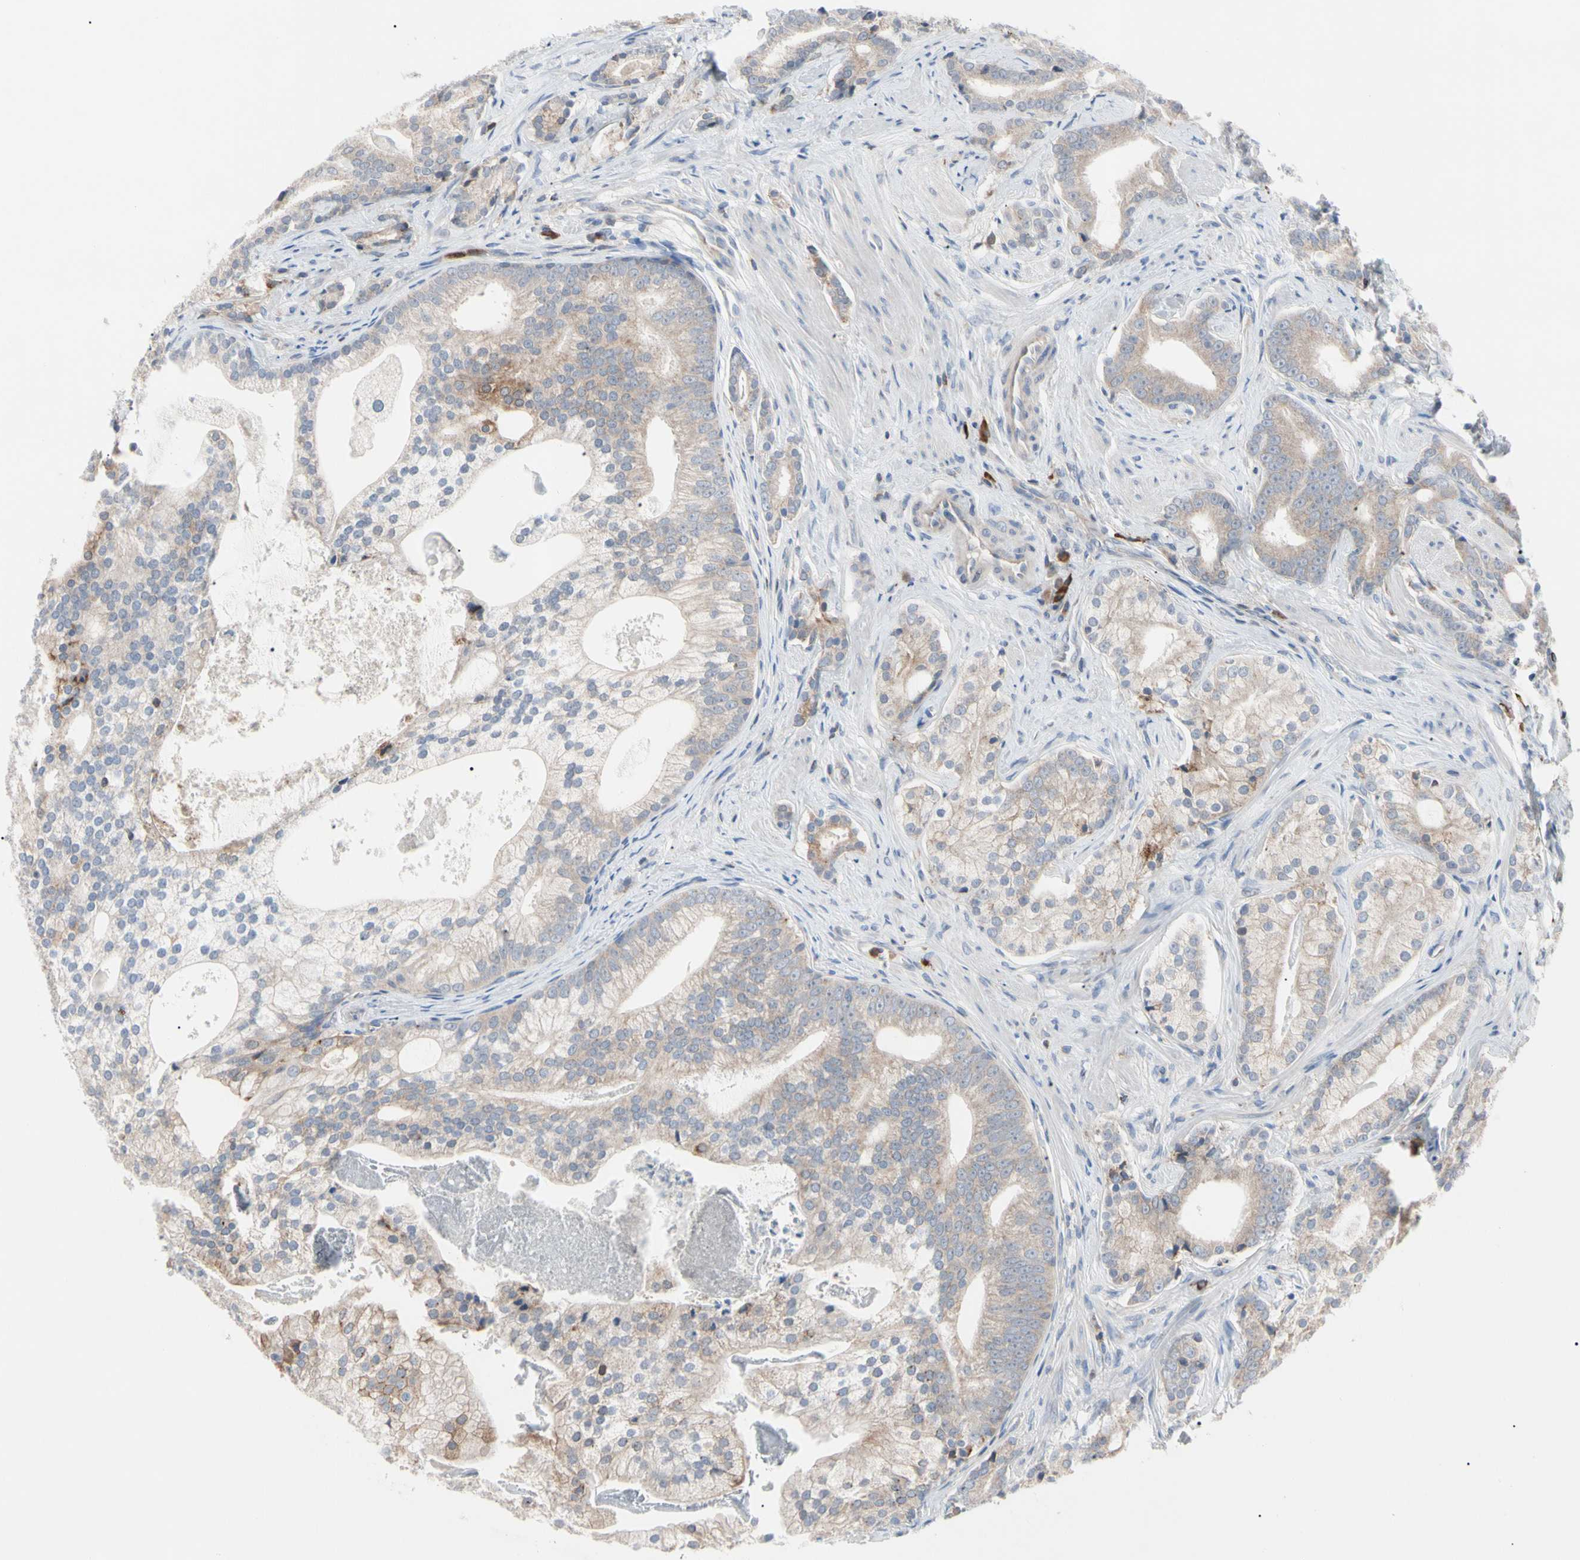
{"staining": {"intensity": "weak", "quantity": "25%-75%", "location": "cytoplasmic/membranous"}, "tissue": "prostate cancer", "cell_type": "Tumor cells", "image_type": "cancer", "snomed": [{"axis": "morphology", "description": "Adenocarcinoma, Low grade"}, {"axis": "topography", "description": "Prostate"}], "caption": "The immunohistochemical stain labels weak cytoplasmic/membranous positivity in tumor cells of prostate low-grade adenocarcinoma tissue.", "gene": "MCL1", "patient": {"sex": "male", "age": 58}}